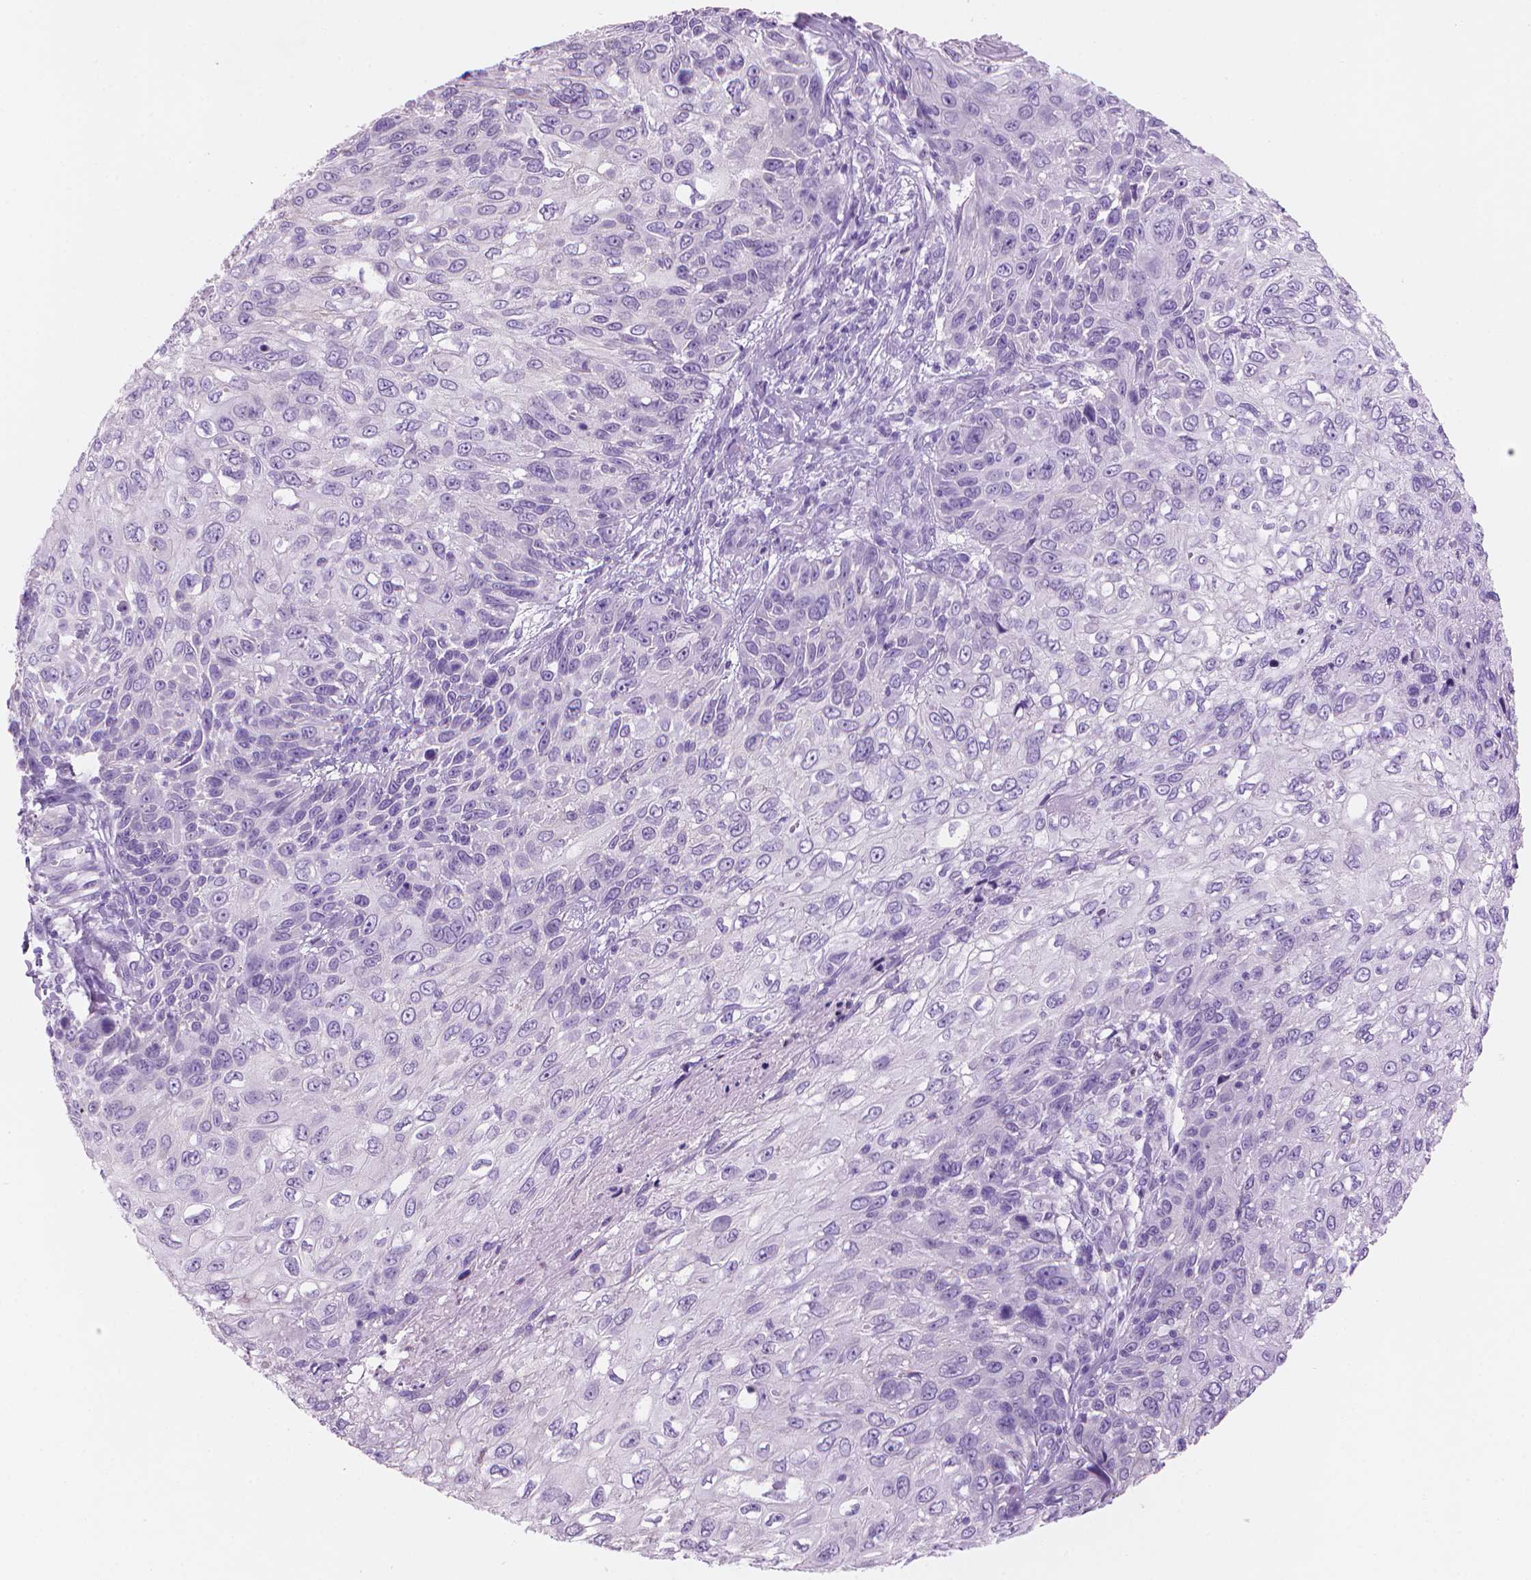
{"staining": {"intensity": "negative", "quantity": "none", "location": "none"}, "tissue": "skin cancer", "cell_type": "Tumor cells", "image_type": "cancer", "snomed": [{"axis": "morphology", "description": "Squamous cell carcinoma, NOS"}, {"axis": "topography", "description": "Skin"}], "caption": "The micrograph shows no significant staining in tumor cells of skin cancer (squamous cell carcinoma). The staining is performed using DAB brown chromogen with nuclei counter-stained in using hematoxylin.", "gene": "TTC29", "patient": {"sex": "male", "age": 92}}